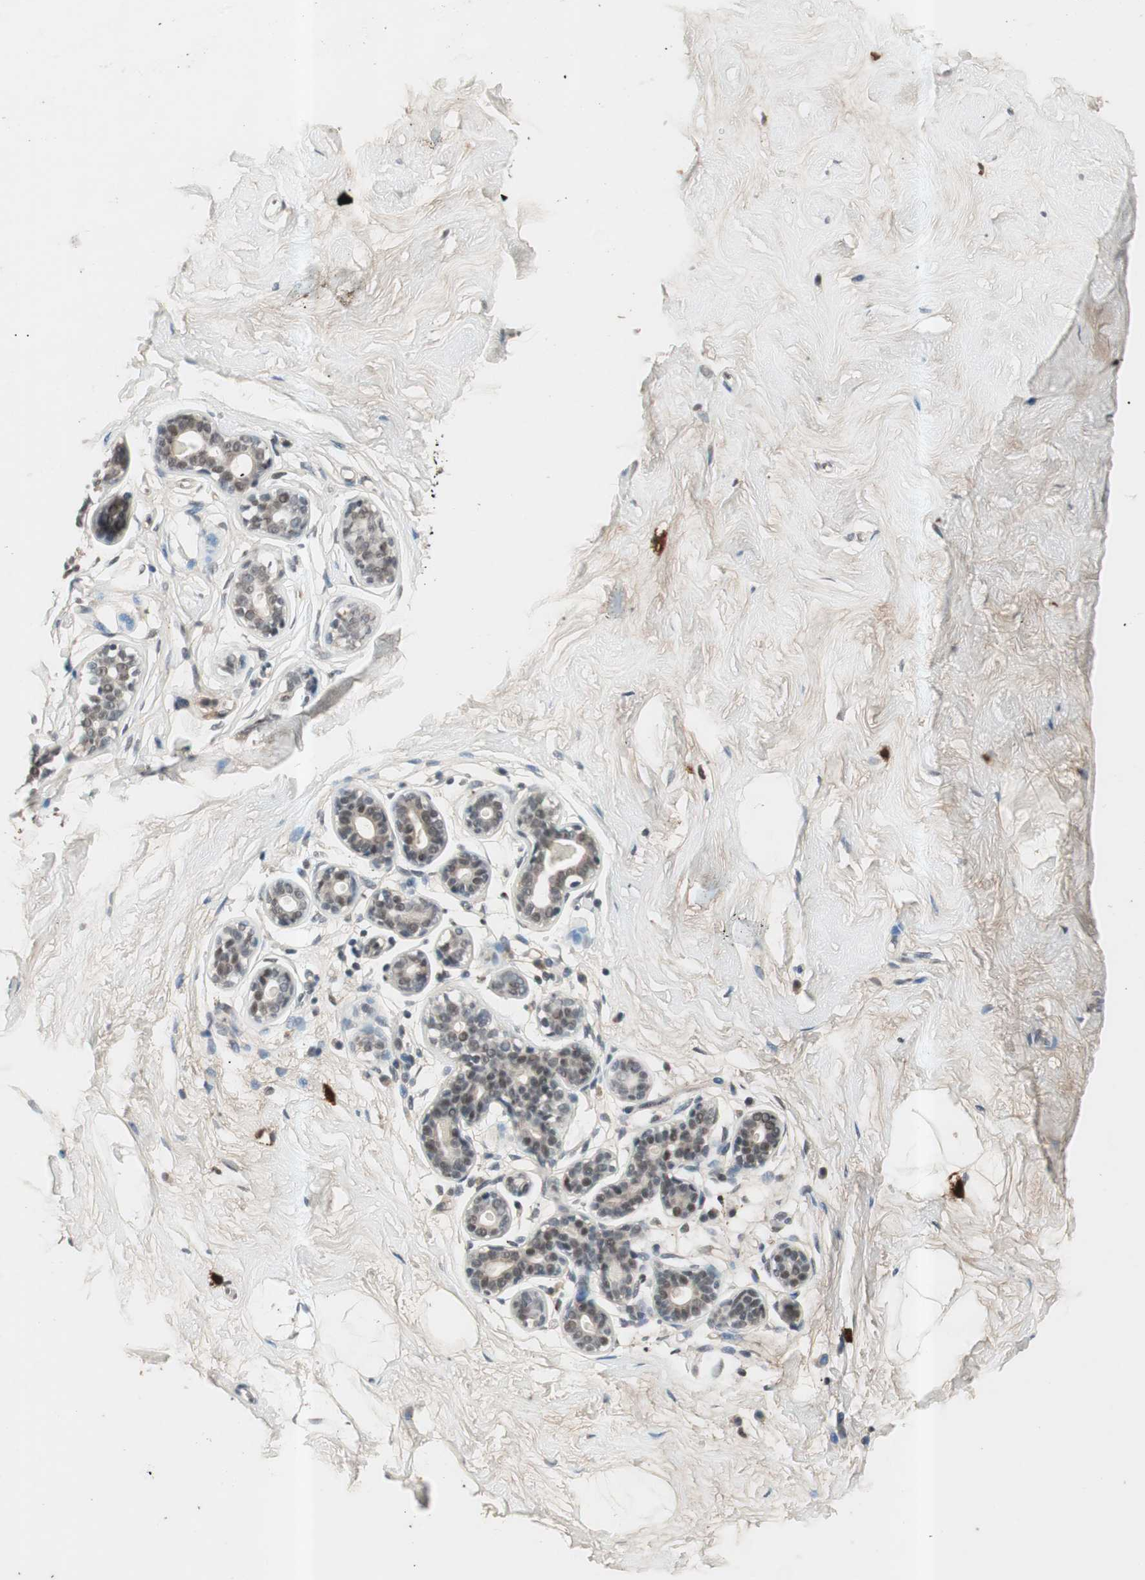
{"staining": {"intensity": "negative", "quantity": "none", "location": "none"}, "tissue": "breast", "cell_type": "Adipocytes", "image_type": "normal", "snomed": [{"axis": "morphology", "description": "Normal tissue, NOS"}, {"axis": "topography", "description": "Breast"}], "caption": "Adipocytes show no significant staining in normal breast. (Stains: DAB (3,3'-diaminobenzidine) IHC with hematoxylin counter stain, Microscopy: brightfield microscopy at high magnification).", "gene": "NFRKB", "patient": {"sex": "female", "age": 23}}